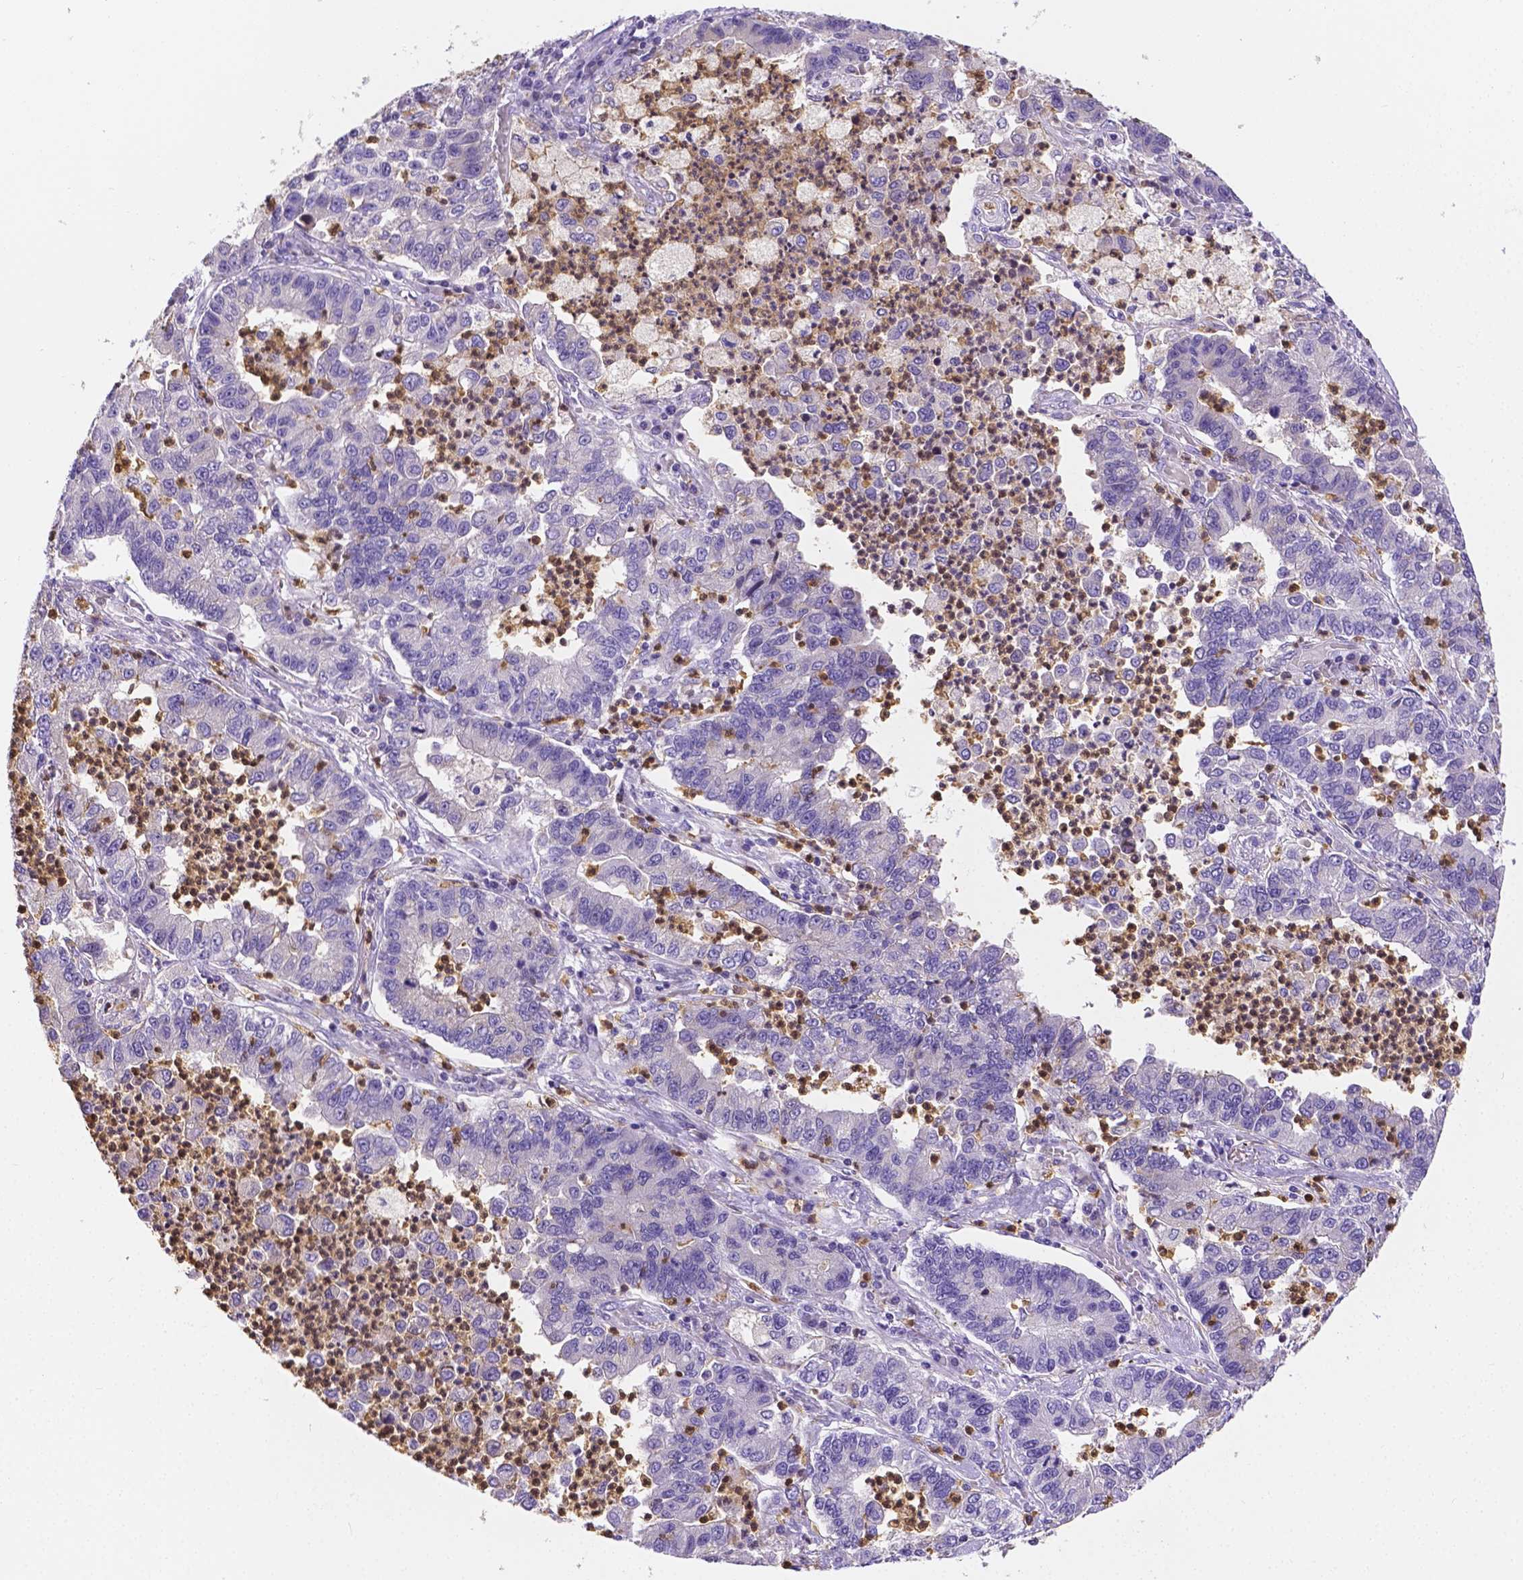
{"staining": {"intensity": "negative", "quantity": "none", "location": "none"}, "tissue": "lung cancer", "cell_type": "Tumor cells", "image_type": "cancer", "snomed": [{"axis": "morphology", "description": "Adenocarcinoma, NOS"}, {"axis": "topography", "description": "Lung"}], "caption": "Adenocarcinoma (lung) was stained to show a protein in brown. There is no significant expression in tumor cells.", "gene": "ZNRD2", "patient": {"sex": "female", "age": 57}}